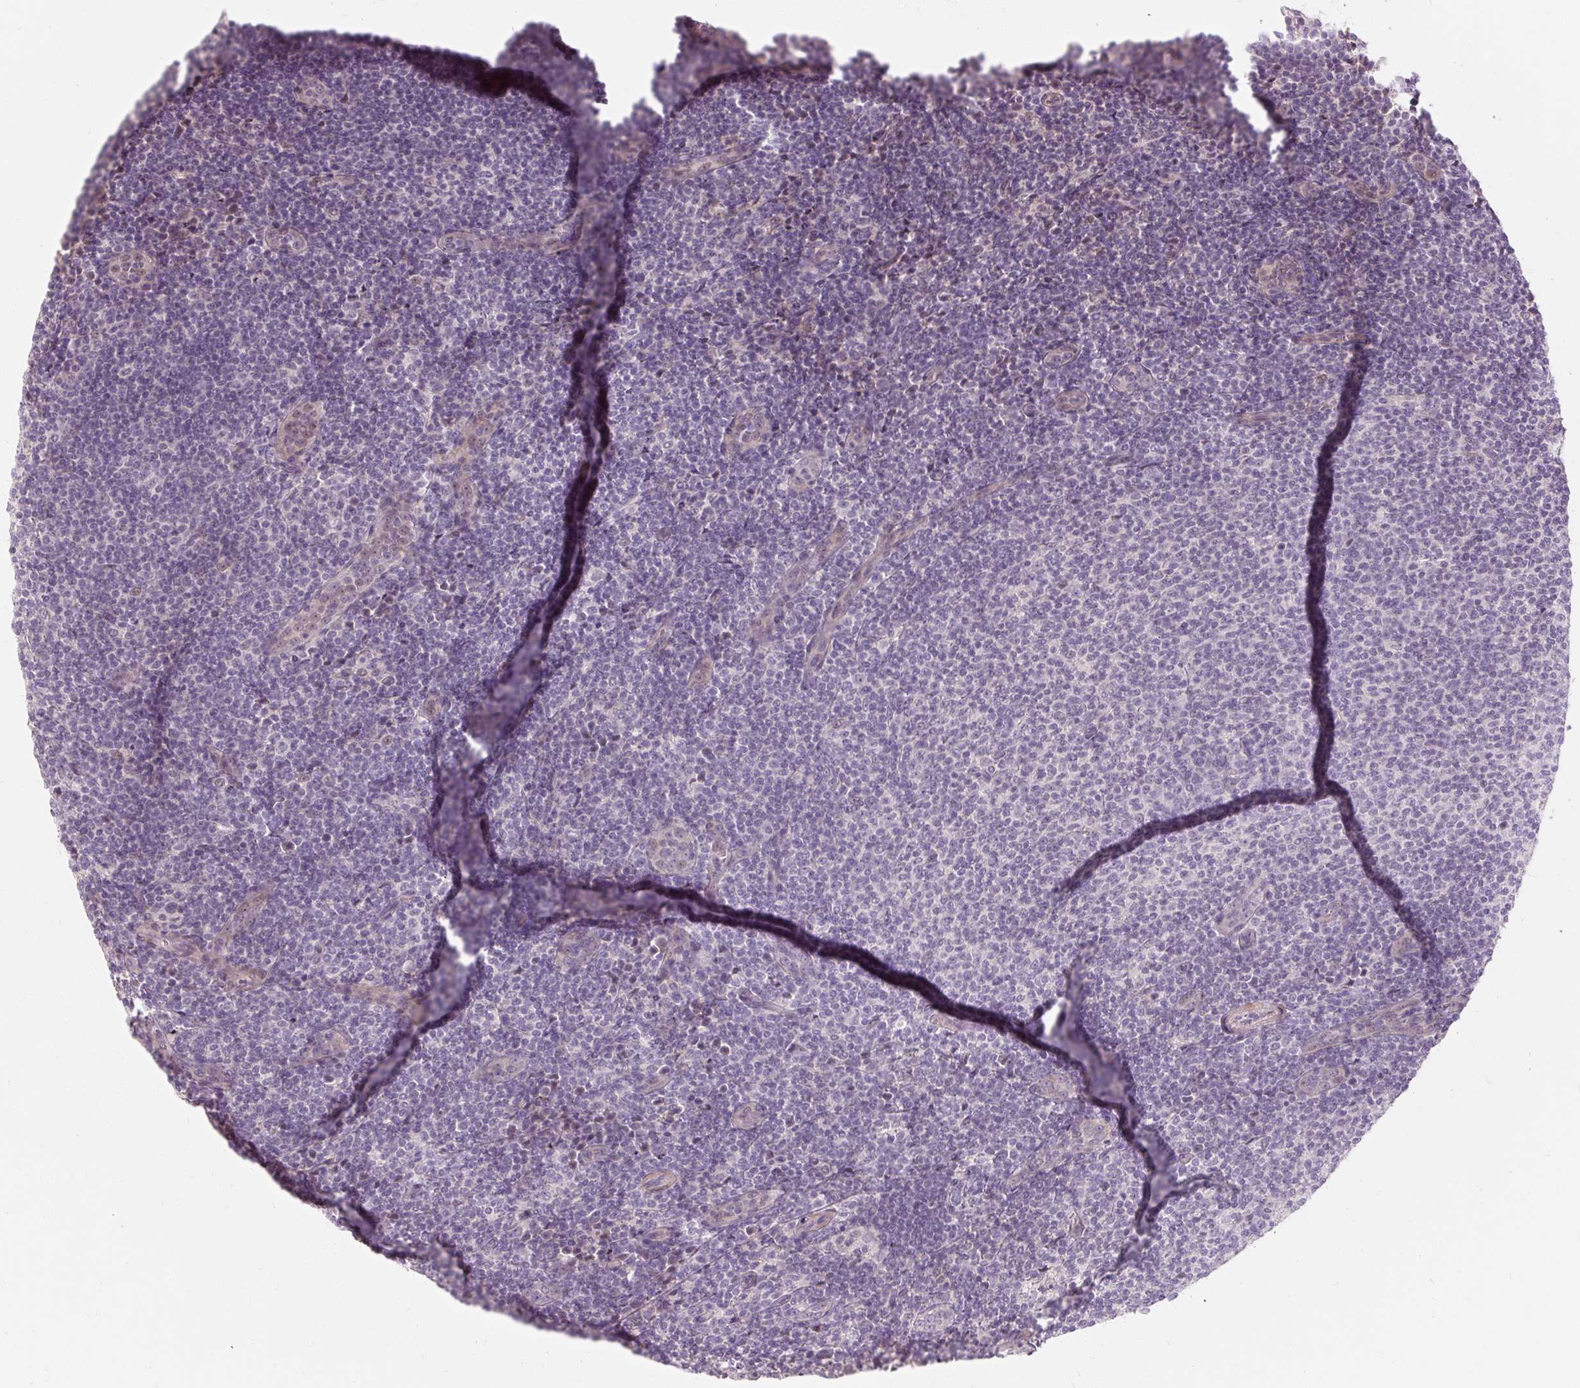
{"staining": {"intensity": "negative", "quantity": "none", "location": "none"}, "tissue": "lymphoma", "cell_type": "Tumor cells", "image_type": "cancer", "snomed": [{"axis": "morphology", "description": "Malignant lymphoma, non-Hodgkin's type, Low grade"}, {"axis": "topography", "description": "Lymph node"}], "caption": "DAB immunohistochemical staining of human malignant lymphoma, non-Hodgkin's type (low-grade) displays no significant positivity in tumor cells. The staining was performed using DAB (3,3'-diaminobenzidine) to visualize the protein expression in brown, while the nuclei were stained in blue with hematoxylin (Magnification: 20x).", "gene": "CAPN3", "patient": {"sex": "male", "age": 66}}